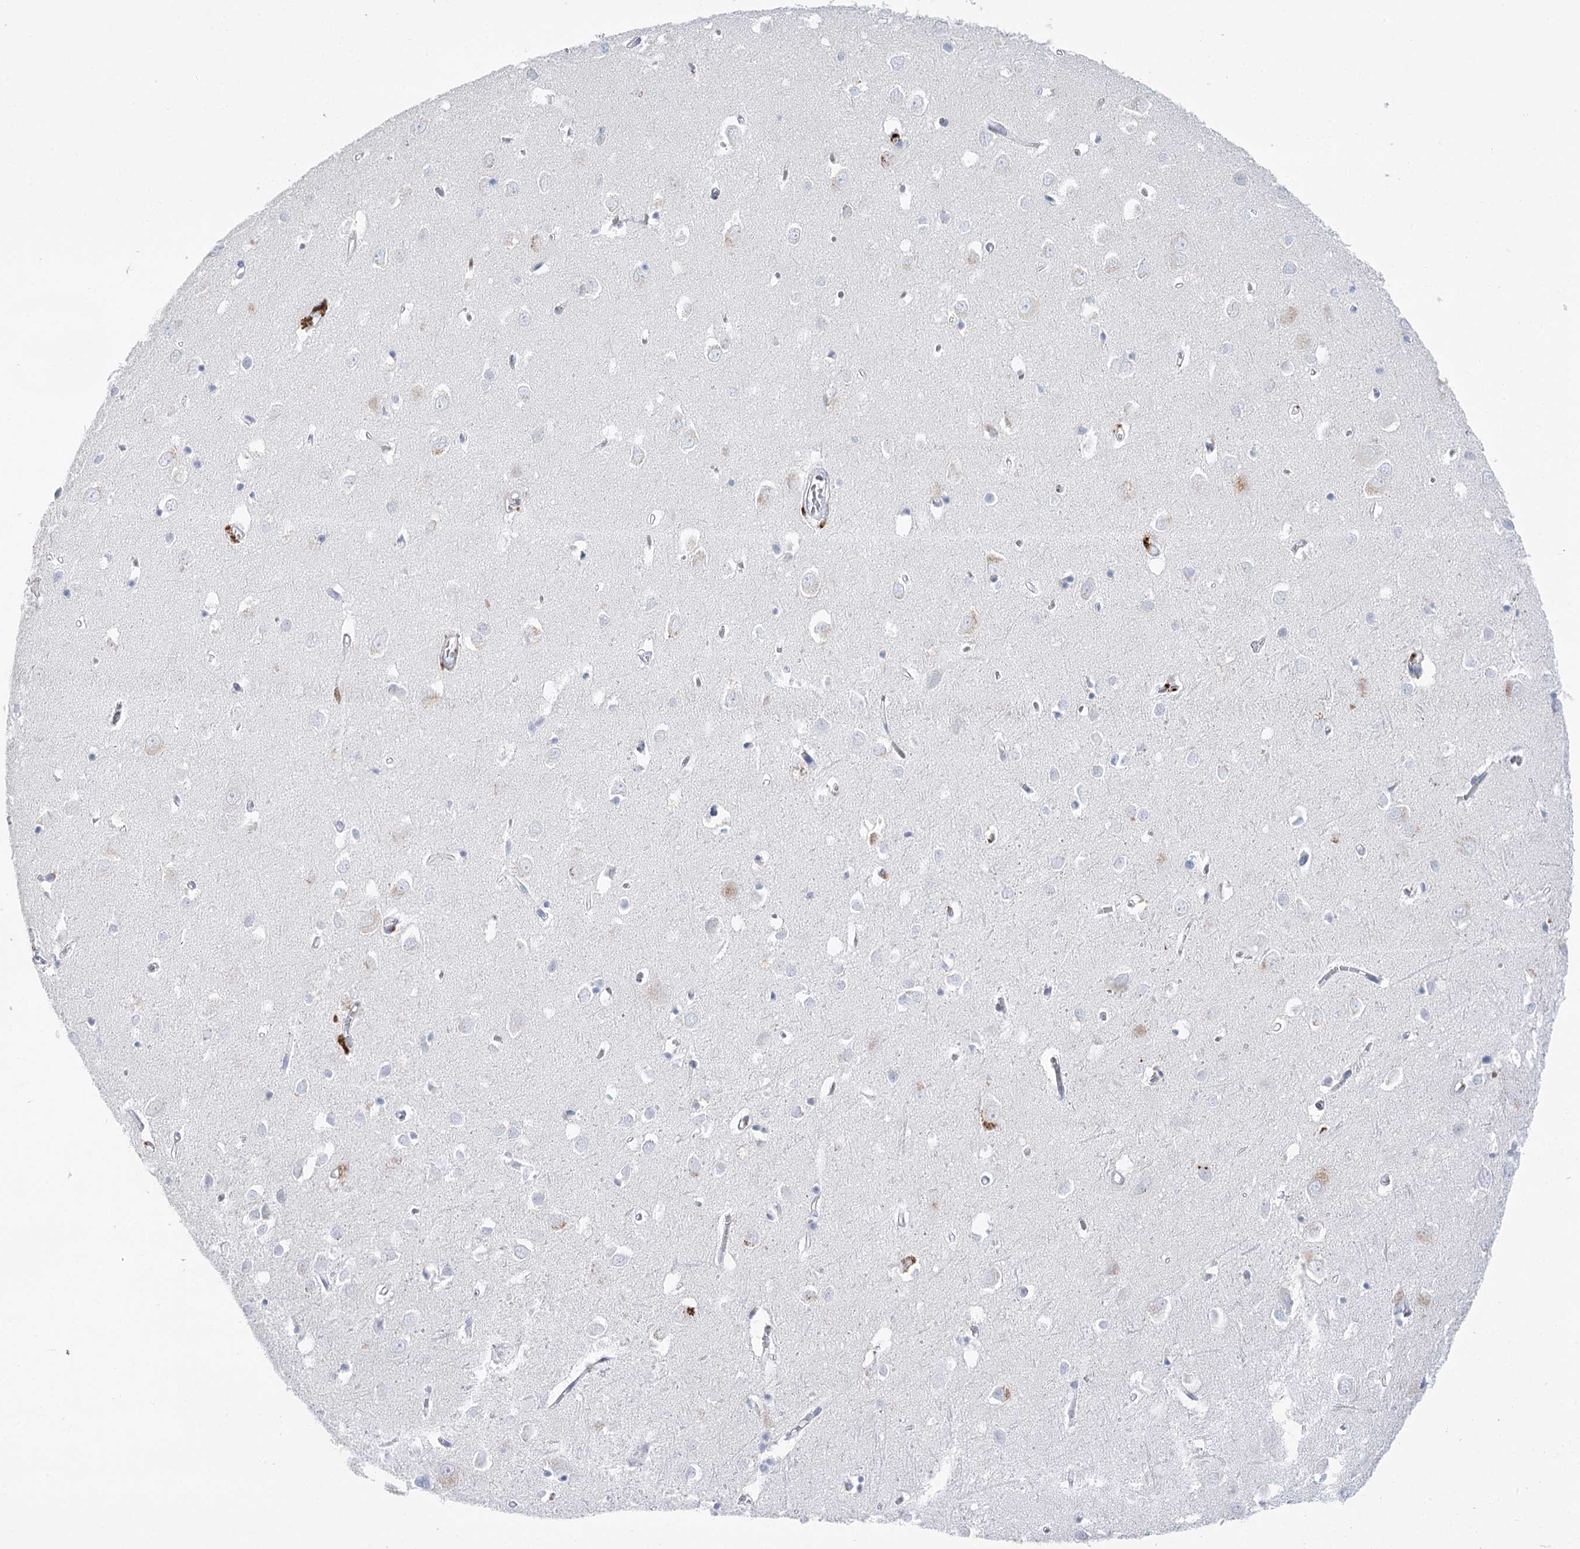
{"staining": {"intensity": "negative", "quantity": "none", "location": "none"}, "tissue": "cerebral cortex", "cell_type": "Endothelial cells", "image_type": "normal", "snomed": [{"axis": "morphology", "description": "Normal tissue, NOS"}, {"axis": "topography", "description": "Cerebral cortex"}], "caption": "This is a photomicrograph of immunohistochemistry (IHC) staining of benign cerebral cortex, which shows no expression in endothelial cells.", "gene": "SIAE", "patient": {"sex": "female", "age": 64}}